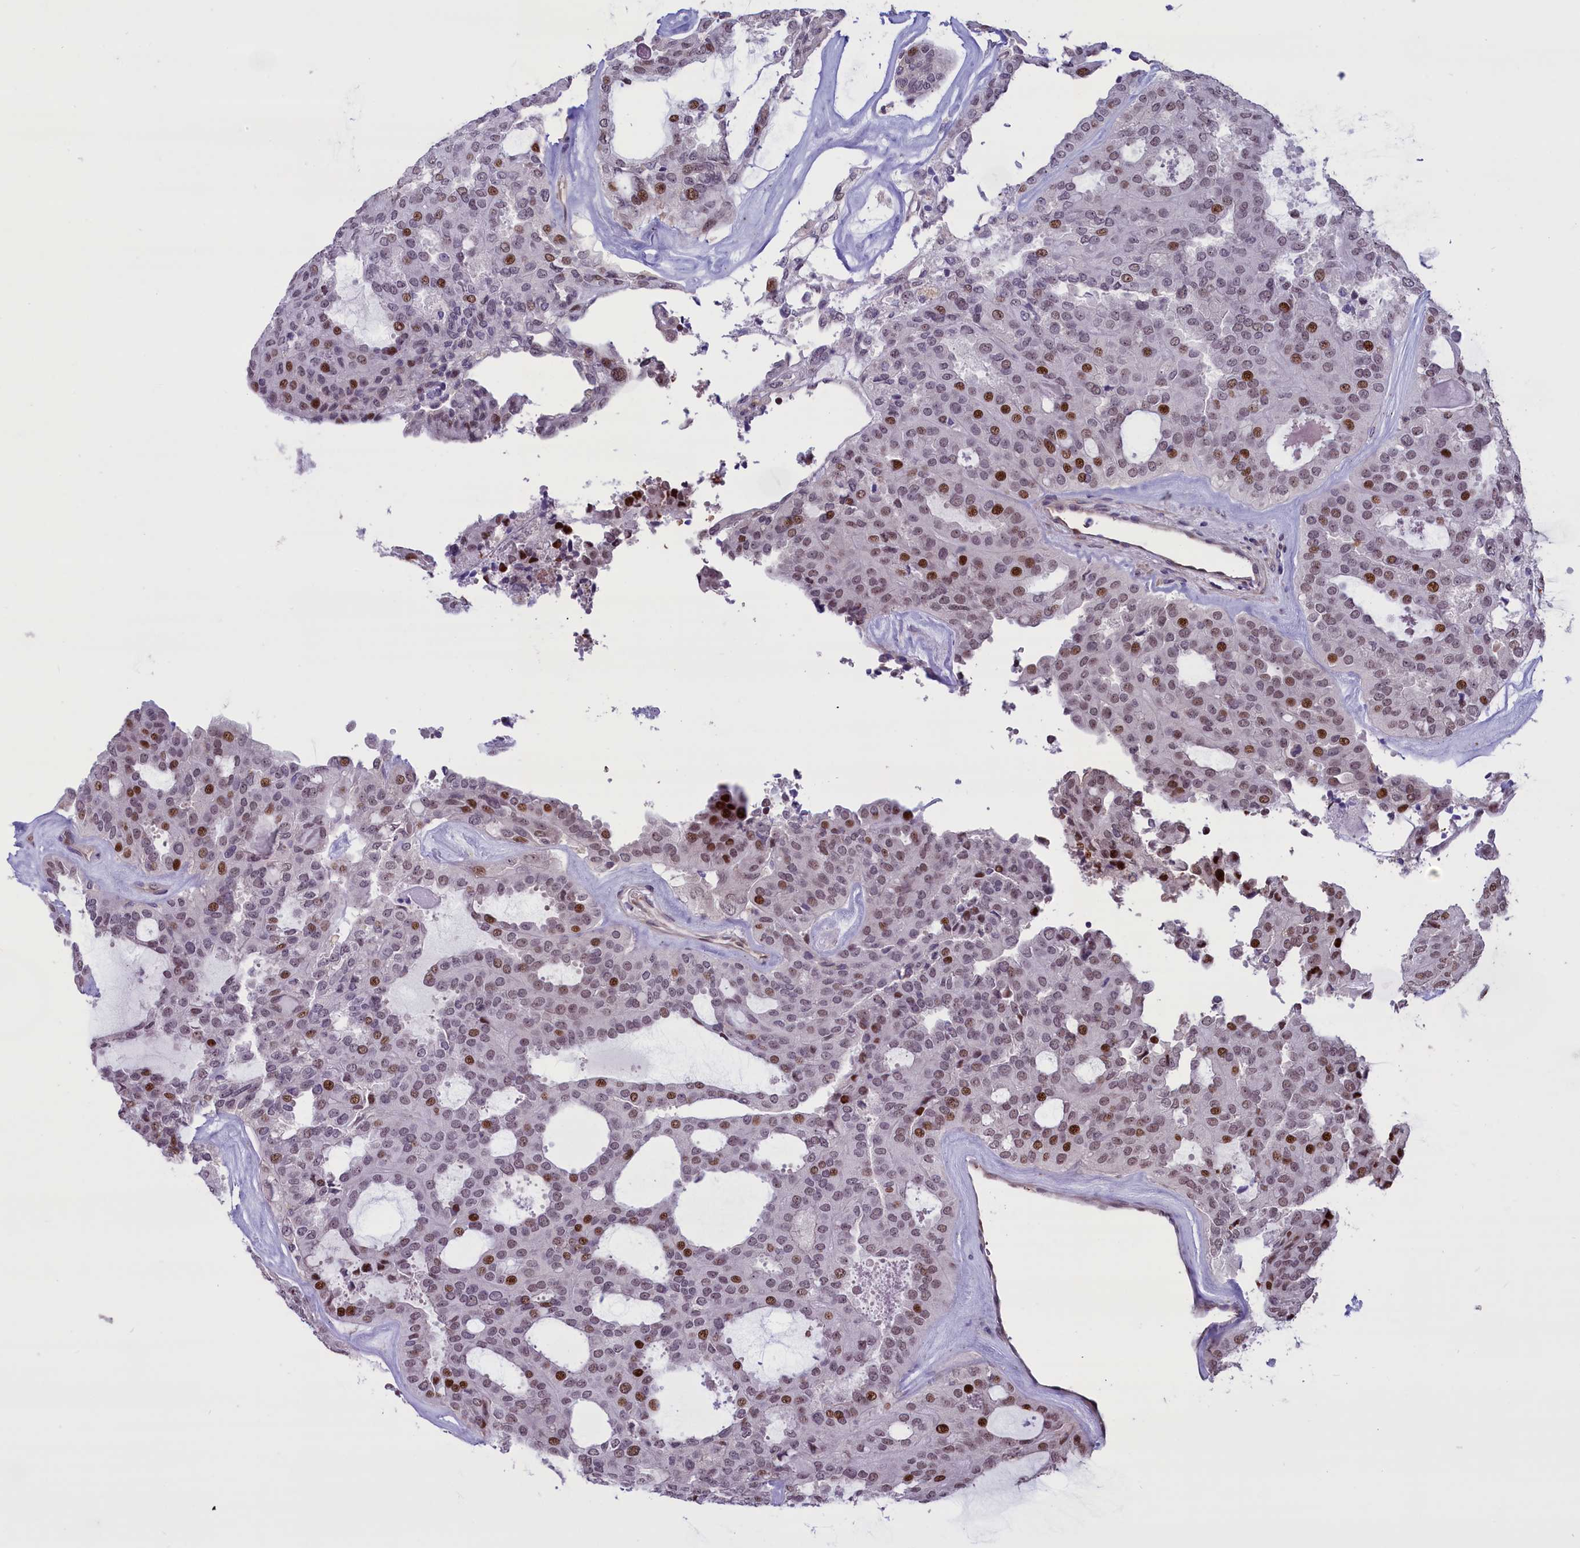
{"staining": {"intensity": "moderate", "quantity": "25%-75%", "location": "nuclear"}, "tissue": "thyroid cancer", "cell_type": "Tumor cells", "image_type": "cancer", "snomed": [{"axis": "morphology", "description": "Follicular adenoma carcinoma, NOS"}, {"axis": "topography", "description": "Thyroid gland"}], "caption": "Immunohistochemical staining of thyroid cancer displays medium levels of moderate nuclear protein staining in approximately 25%-75% of tumor cells.", "gene": "SHFL", "patient": {"sex": "male", "age": 75}}